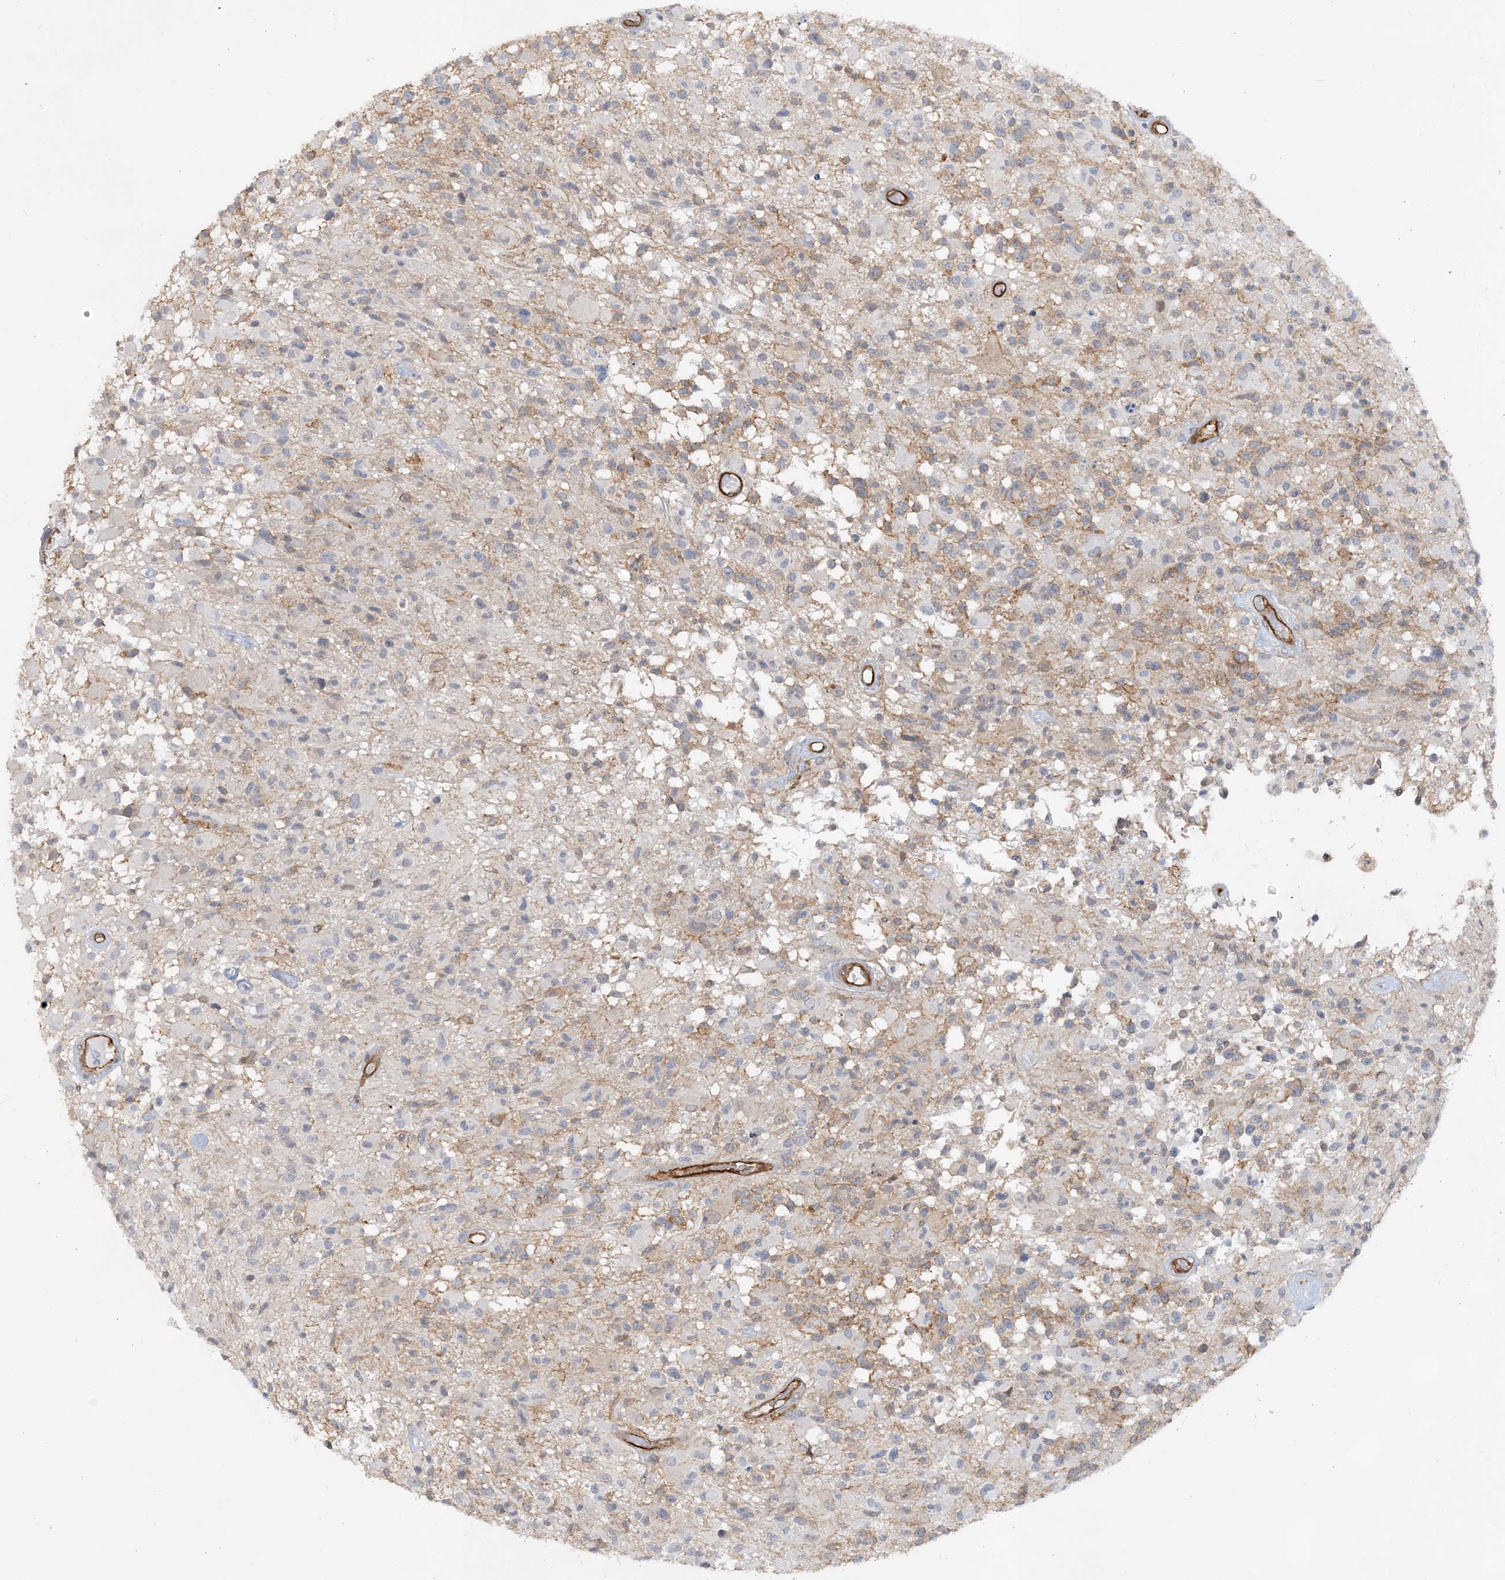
{"staining": {"intensity": "negative", "quantity": "none", "location": "none"}, "tissue": "glioma", "cell_type": "Tumor cells", "image_type": "cancer", "snomed": [{"axis": "morphology", "description": "Glioma, malignant, High grade"}, {"axis": "morphology", "description": "Glioblastoma, NOS"}, {"axis": "topography", "description": "Brain"}], "caption": "DAB (3,3'-diaminobenzidine) immunohistochemical staining of human glioma exhibits no significant expression in tumor cells.", "gene": "RAI14", "patient": {"sex": "male", "age": 60}}